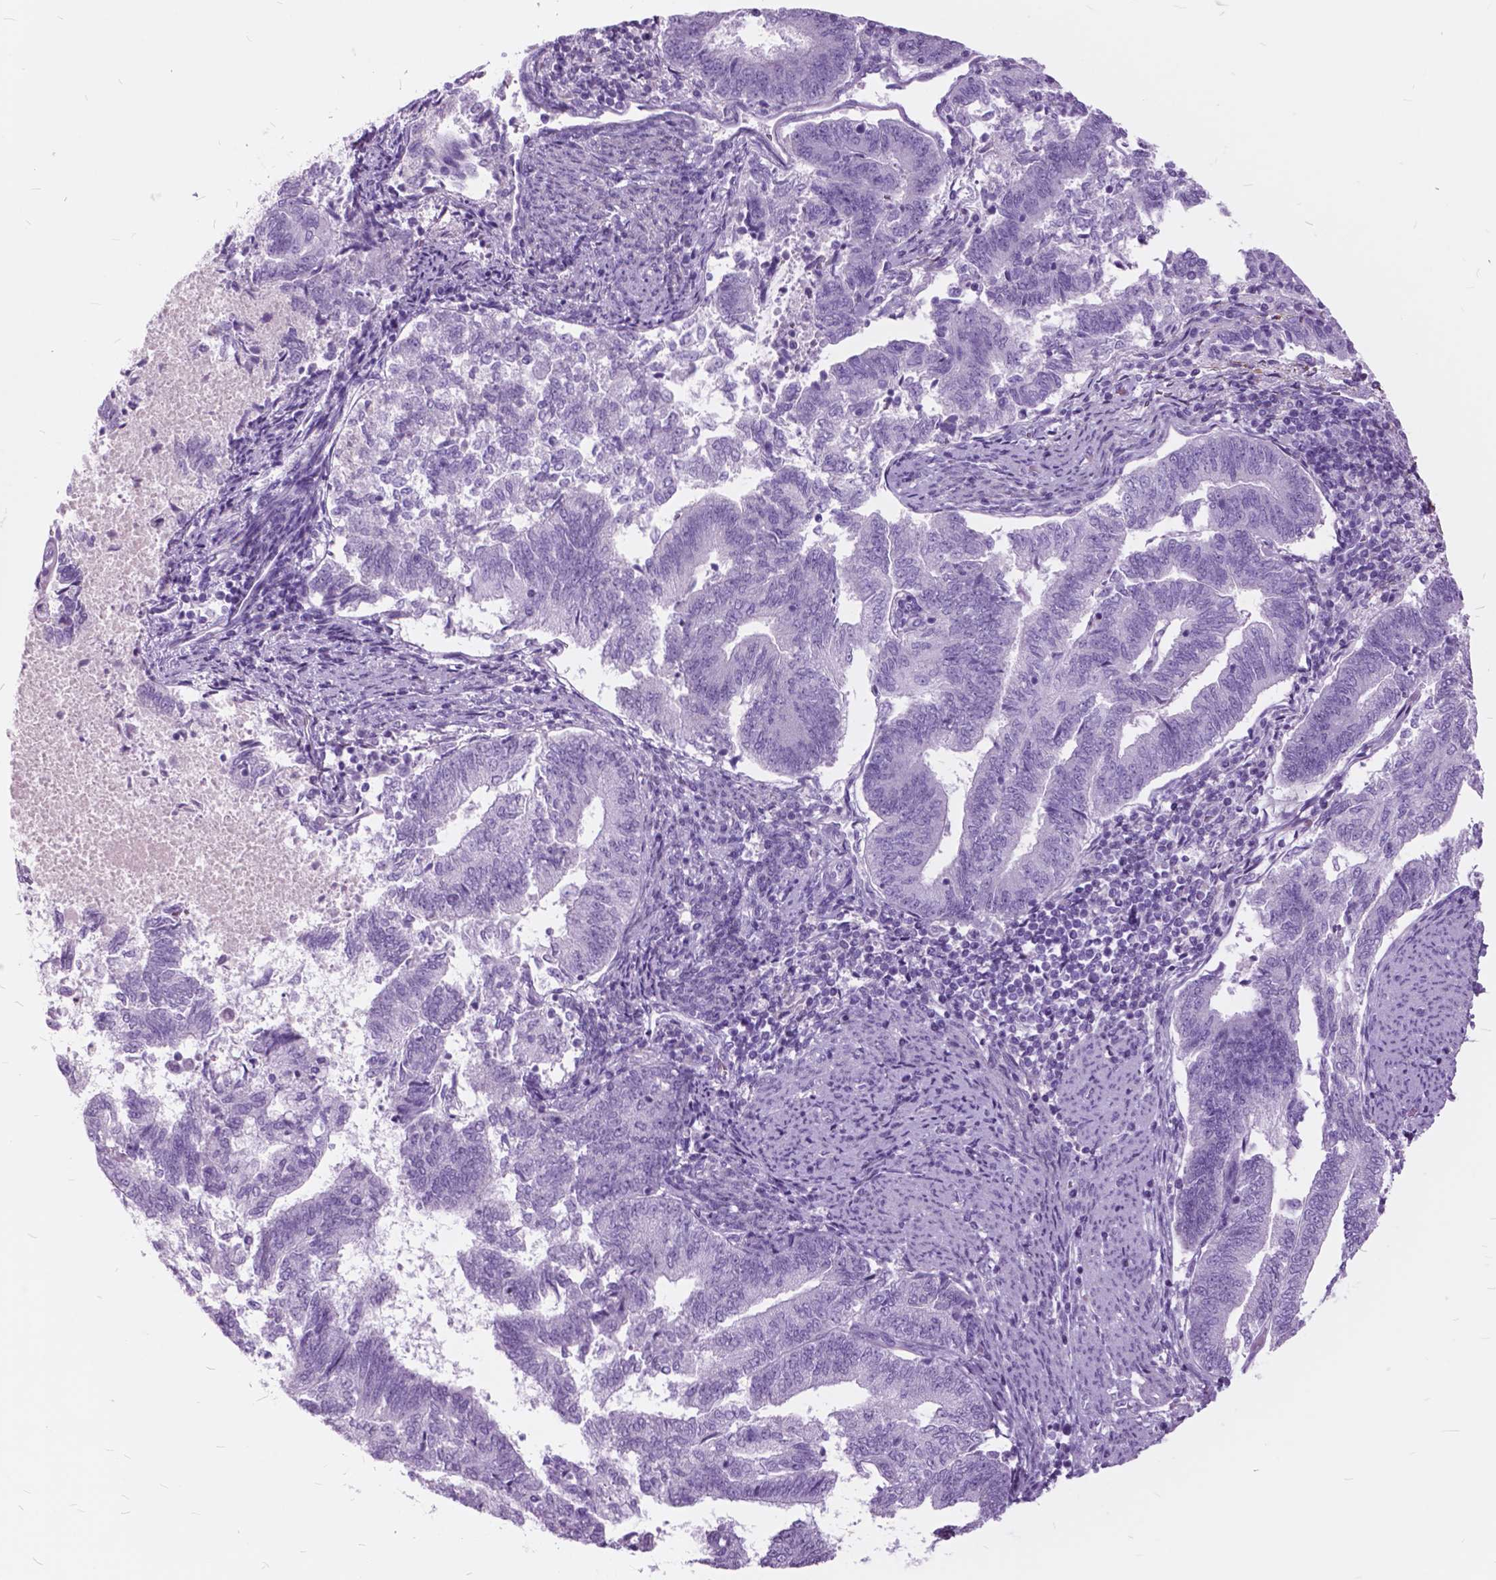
{"staining": {"intensity": "negative", "quantity": "none", "location": "none"}, "tissue": "endometrial cancer", "cell_type": "Tumor cells", "image_type": "cancer", "snomed": [{"axis": "morphology", "description": "Adenocarcinoma, NOS"}, {"axis": "topography", "description": "Endometrium"}], "caption": "Histopathology image shows no protein positivity in tumor cells of endometrial adenocarcinoma tissue. (DAB immunohistochemistry (IHC), high magnification).", "gene": "GDF9", "patient": {"sex": "female", "age": 65}}